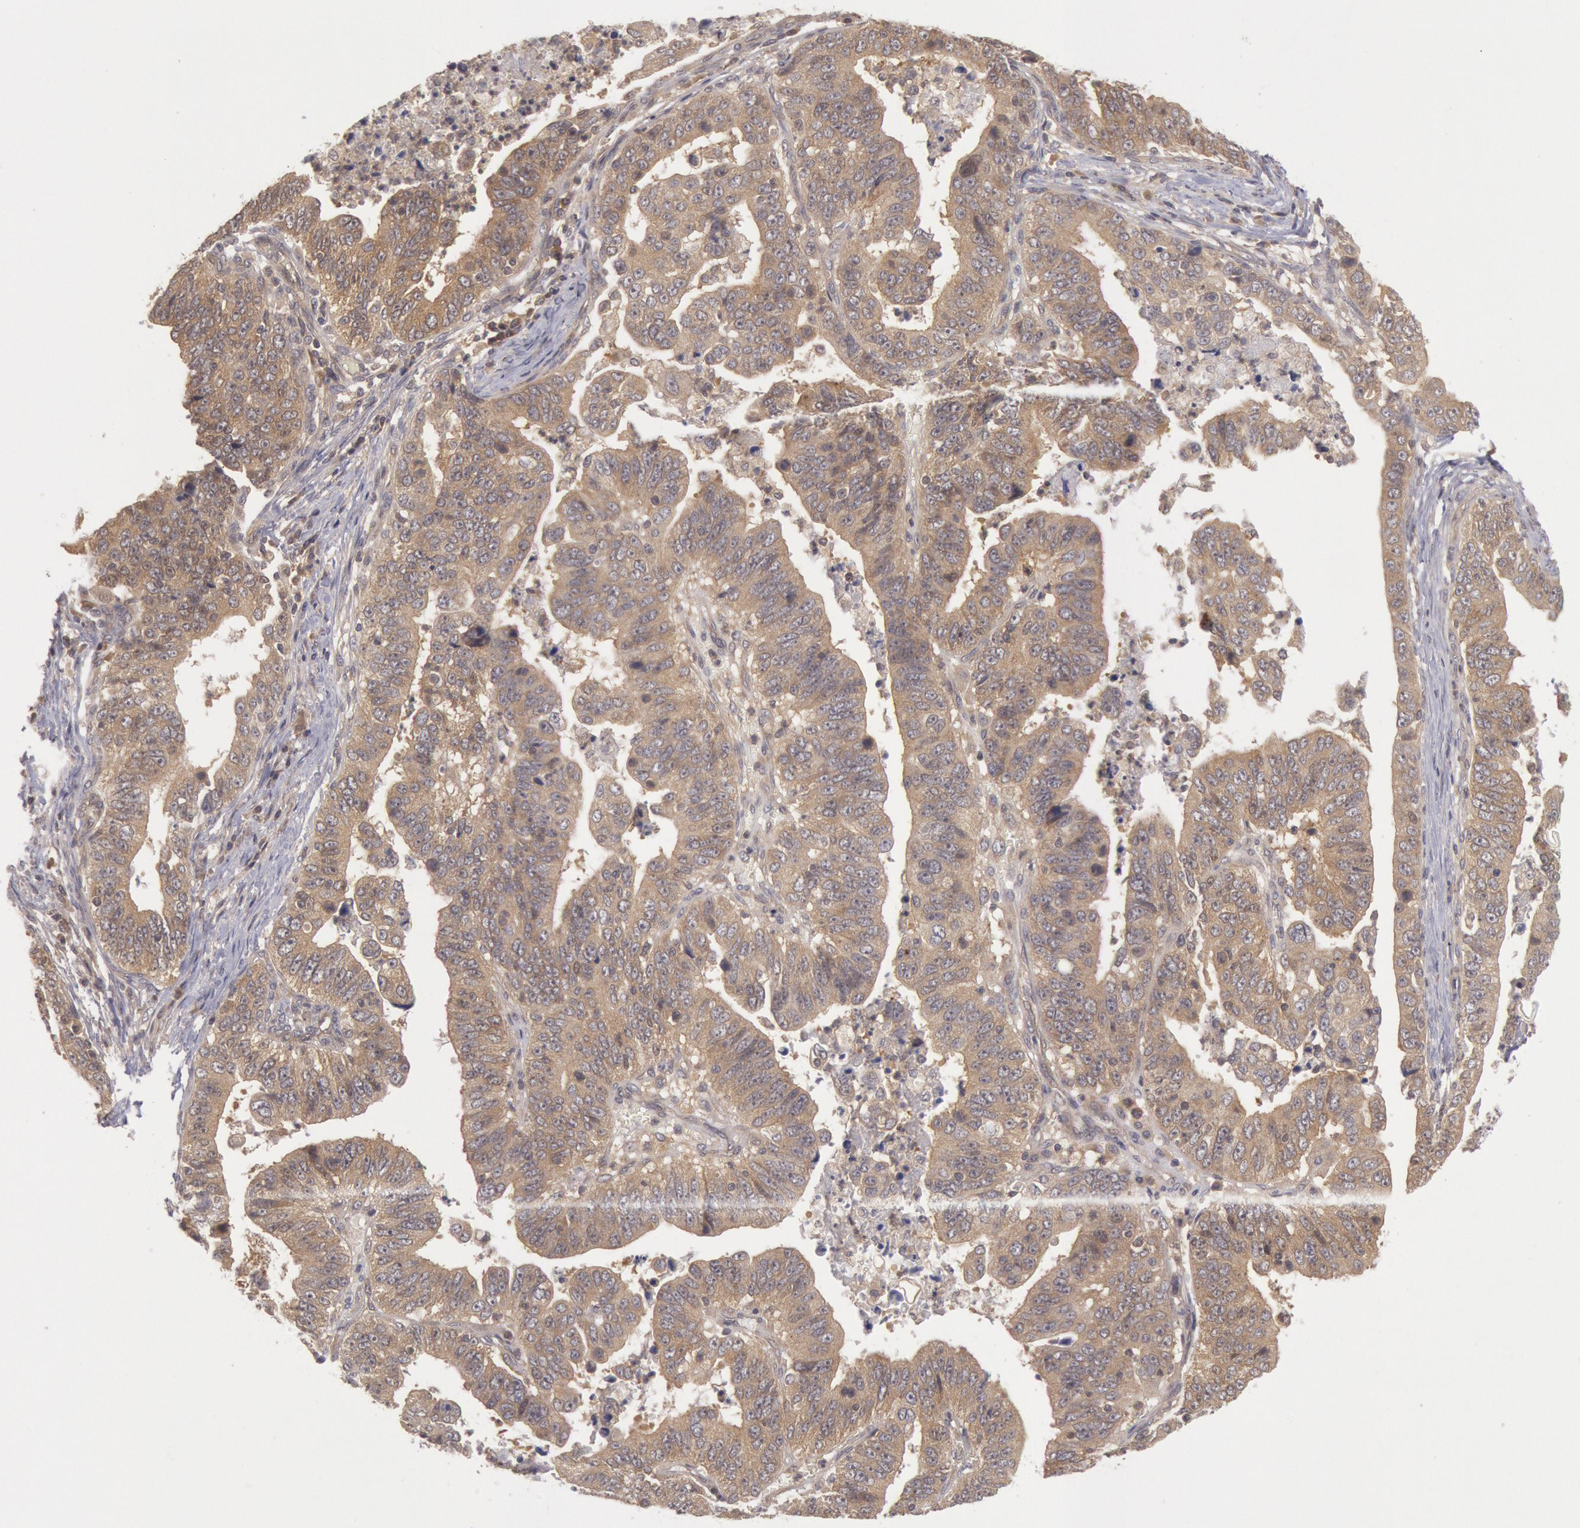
{"staining": {"intensity": "moderate", "quantity": ">75%", "location": "cytoplasmic/membranous"}, "tissue": "stomach cancer", "cell_type": "Tumor cells", "image_type": "cancer", "snomed": [{"axis": "morphology", "description": "Adenocarcinoma, NOS"}, {"axis": "topography", "description": "Stomach, upper"}], "caption": "Immunohistochemical staining of stomach cancer demonstrates moderate cytoplasmic/membranous protein staining in about >75% of tumor cells.", "gene": "BRAF", "patient": {"sex": "female", "age": 50}}